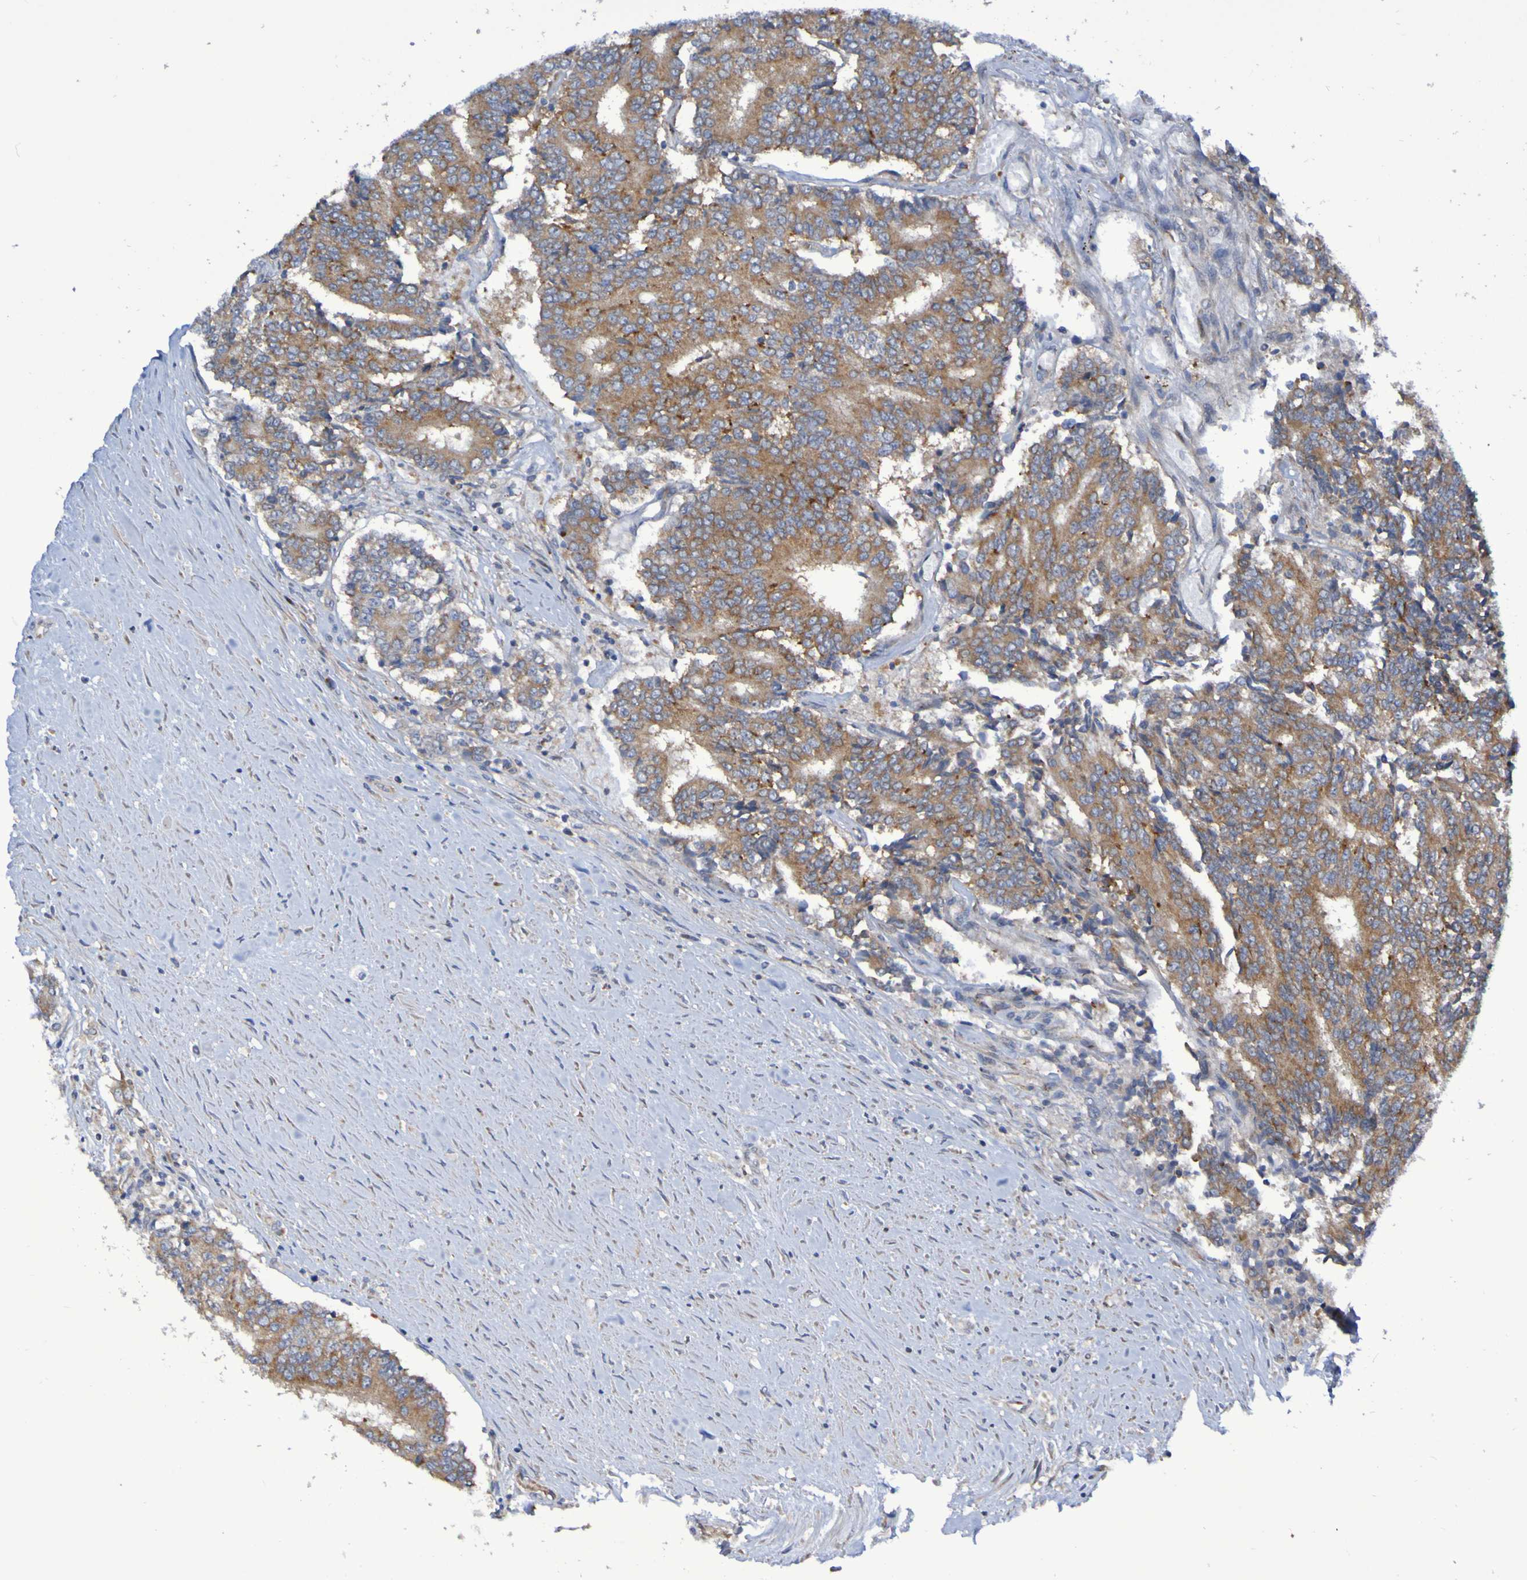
{"staining": {"intensity": "moderate", "quantity": ">75%", "location": "cytoplasmic/membranous"}, "tissue": "prostate cancer", "cell_type": "Tumor cells", "image_type": "cancer", "snomed": [{"axis": "morphology", "description": "Normal tissue, NOS"}, {"axis": "morphology", "description": "Adenocarcinoma, High grade"}, {"axis": "topography", "description": "Prostate"}, {"axis": "topography", "description": "Seminal veicle"}], "caption": "IHC of prostate cancer (high-grade adenocarcinoma) displays medium levels of moderate cytoplasmic/membranous staining in approximately >75% of tumor cells. Nuclei are stained in blue.", "gene": "LMBRD2", "patient": {"sex": "male", "age": 55}}